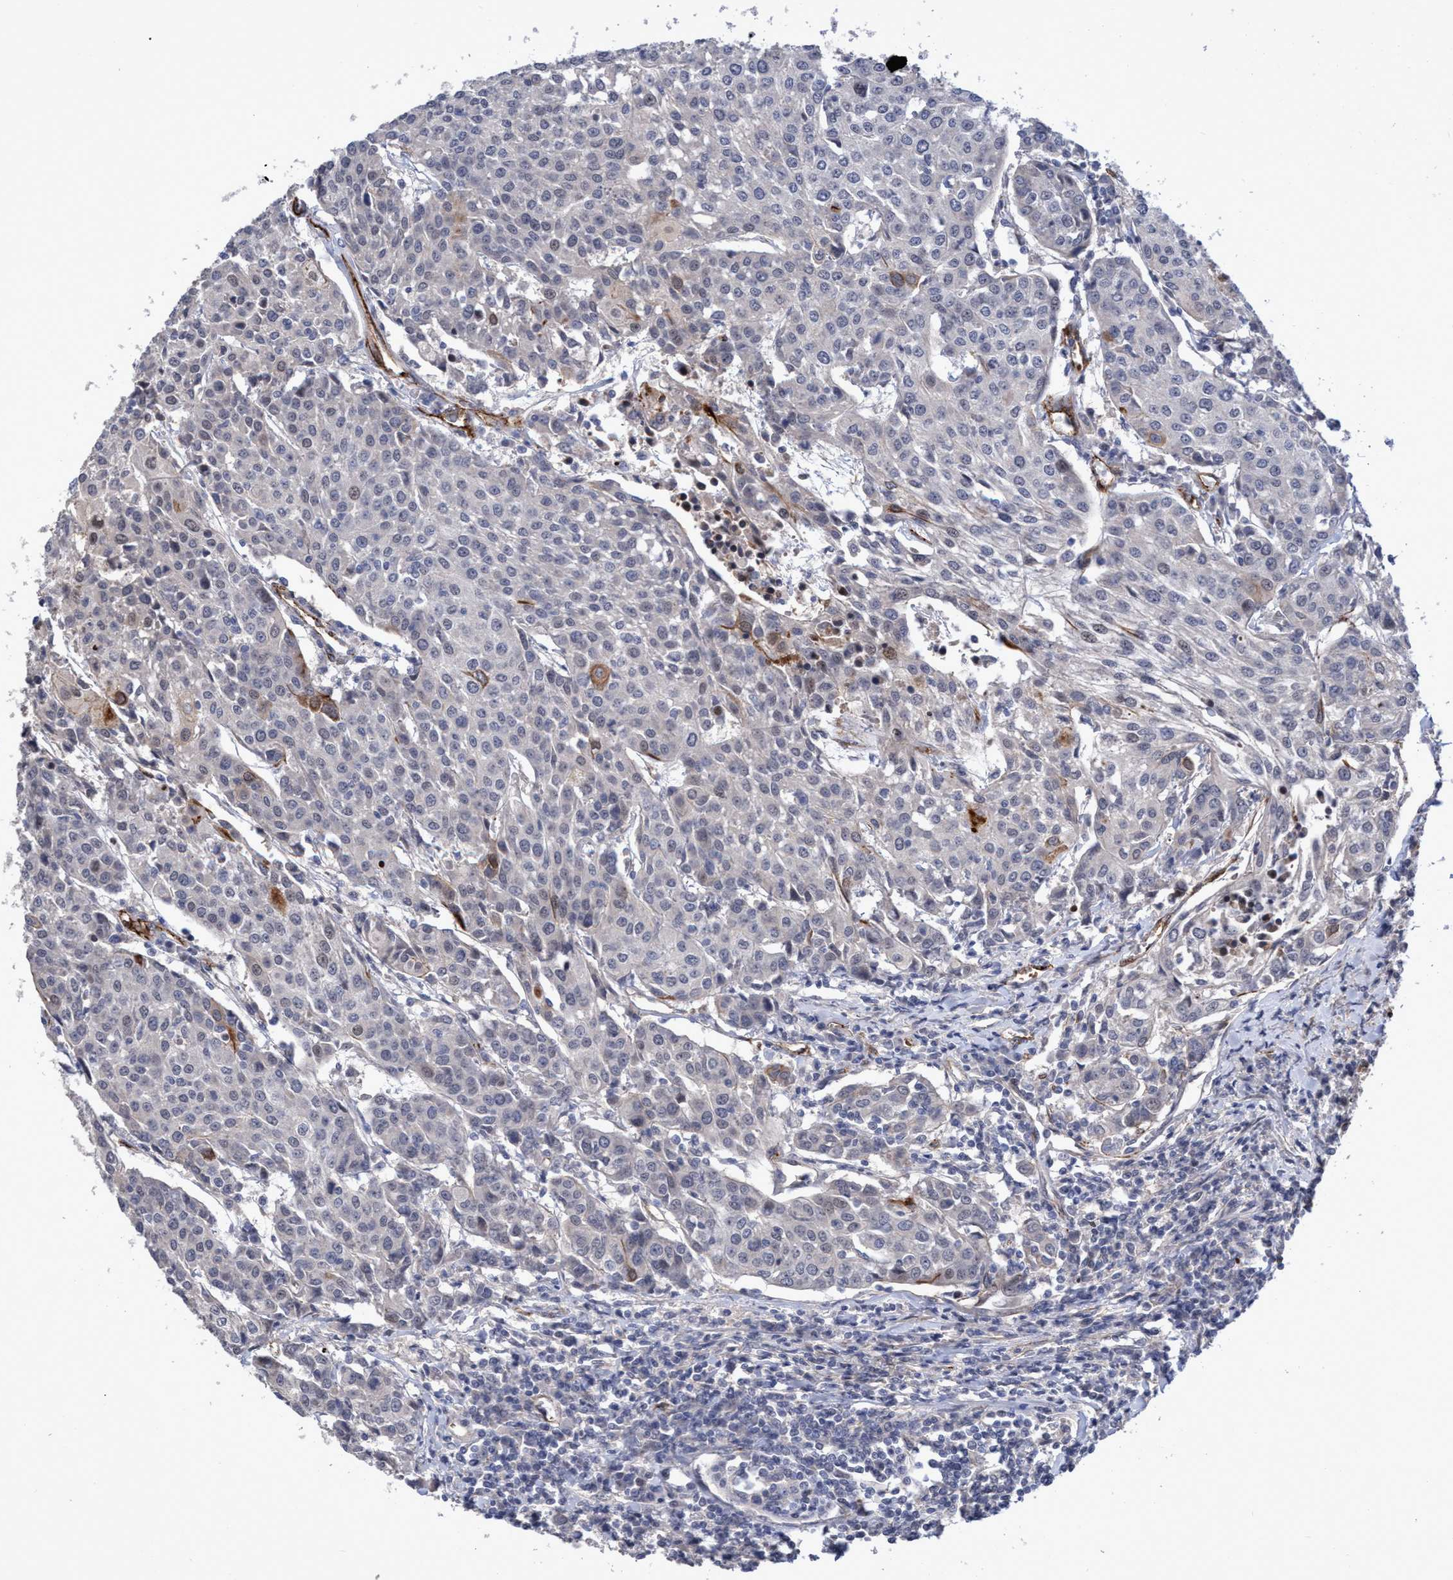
{"staining": {"intensity": "negative", "quantity": "none", "location": "none"}, "tissue": "urothelial cancer", "cell_type": "Tumor cells", "image_type": "cancer", "snomed": [{"axis": "morphology", "description": "Urothelial carcinoma, High grade"}, {"axis": "topography", "description": "Urinary bladder"}], "caption": "A high-resolution micrograph shows IHC staining of urothelial cancer, which displays no significant expression in tumor cells.", "gene": "ZNF750", "patient": {"sex": "female", "age": 85}}